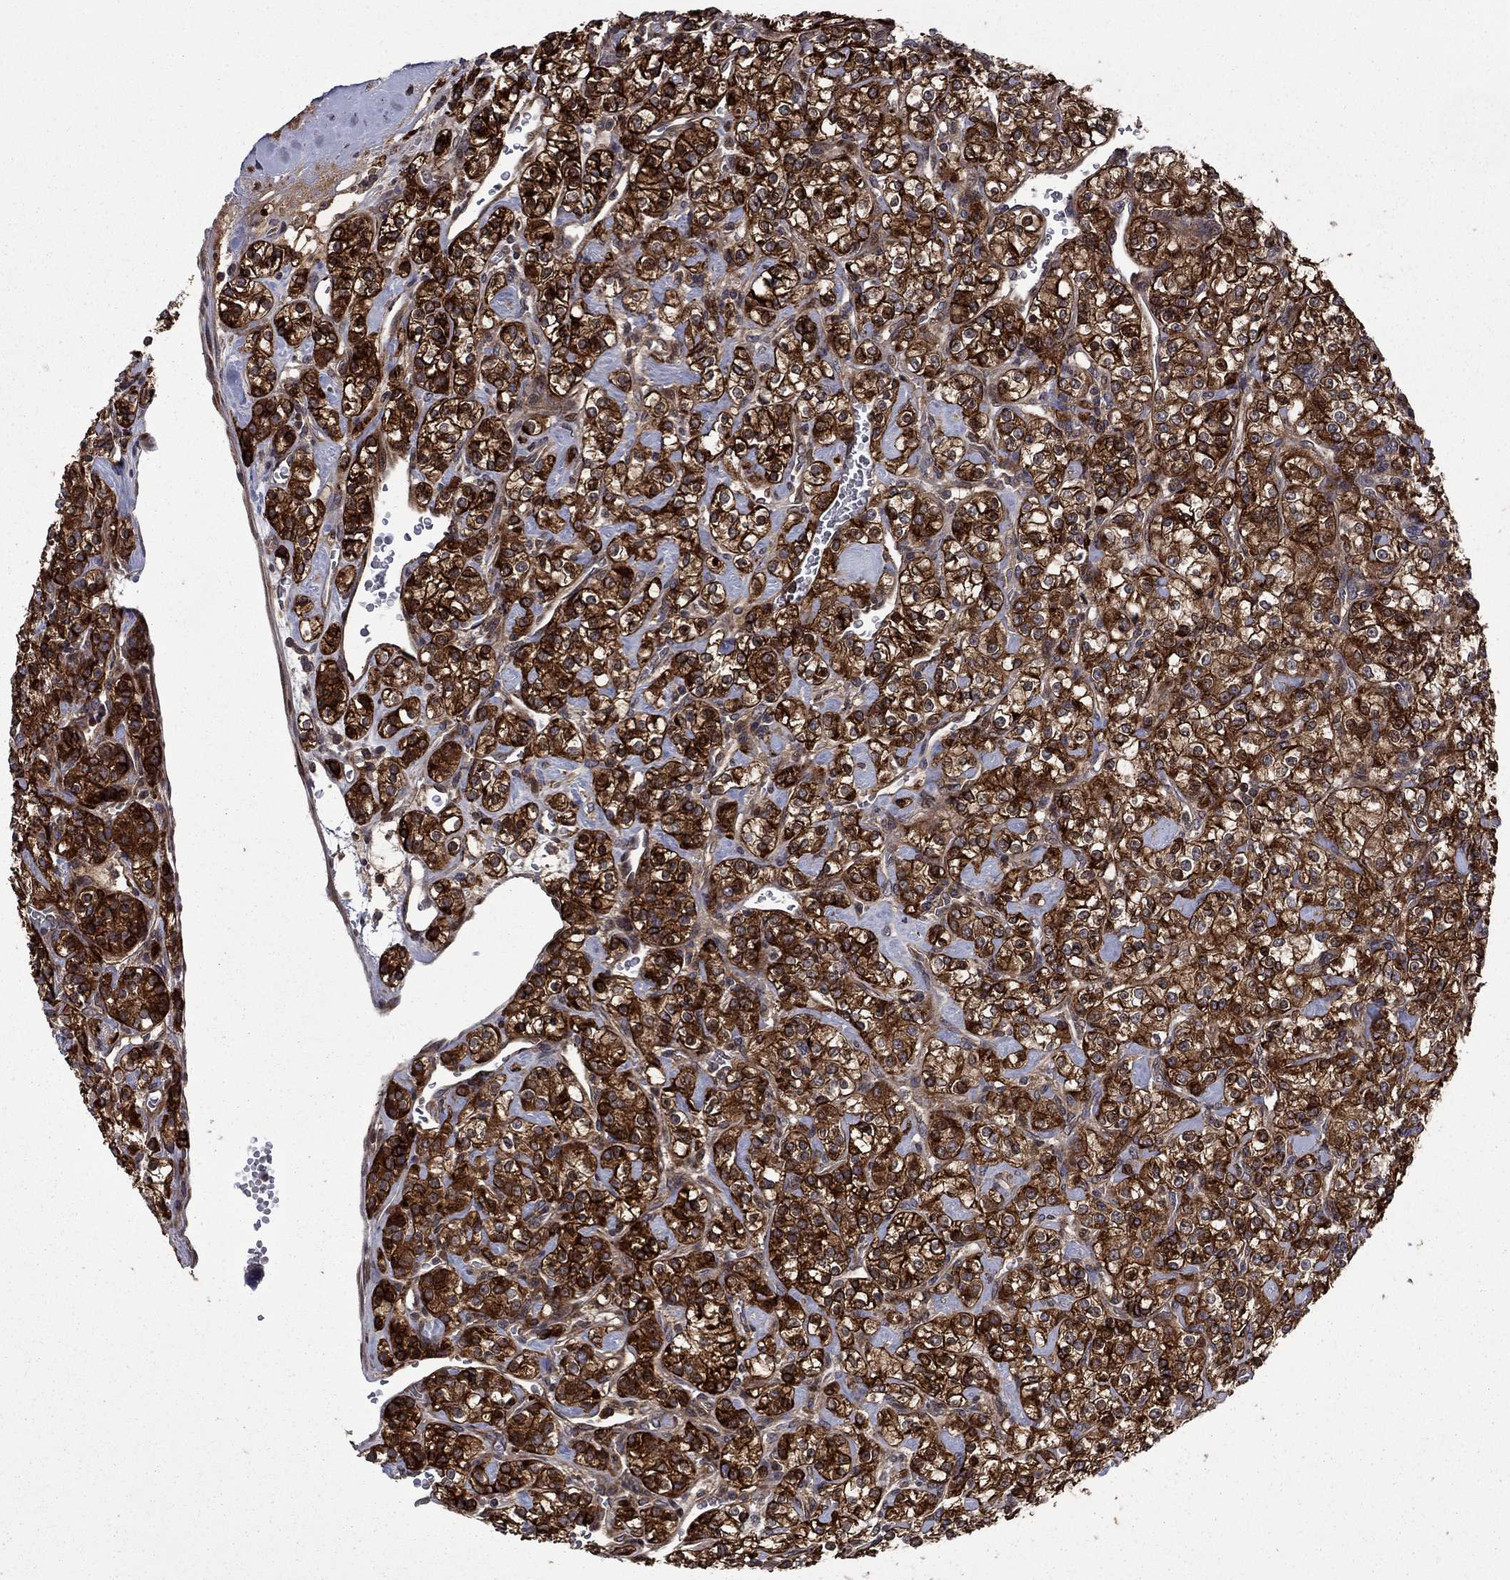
{"staining": {"intensity": "strong", "quantity": ">75%", "location": "cytoplasmic/membranous"}, "tissue": "renal cancer", "cell_type": "Tumor cells", "image_type": "cancer", "snomed": [{"axis": "morphology", "description": "Adenocarcinoma, NOS"}, {"axis": "topography", "description": "Kidney"}], "caption": "Human renal adenocarcinoma stained with a brown dye demonstrates strong cytoplasmic/membranous positive staining in about >75% of tumor cells.", "gene": "HDAC4", "patient": {"sex": "male", "age": 77}}